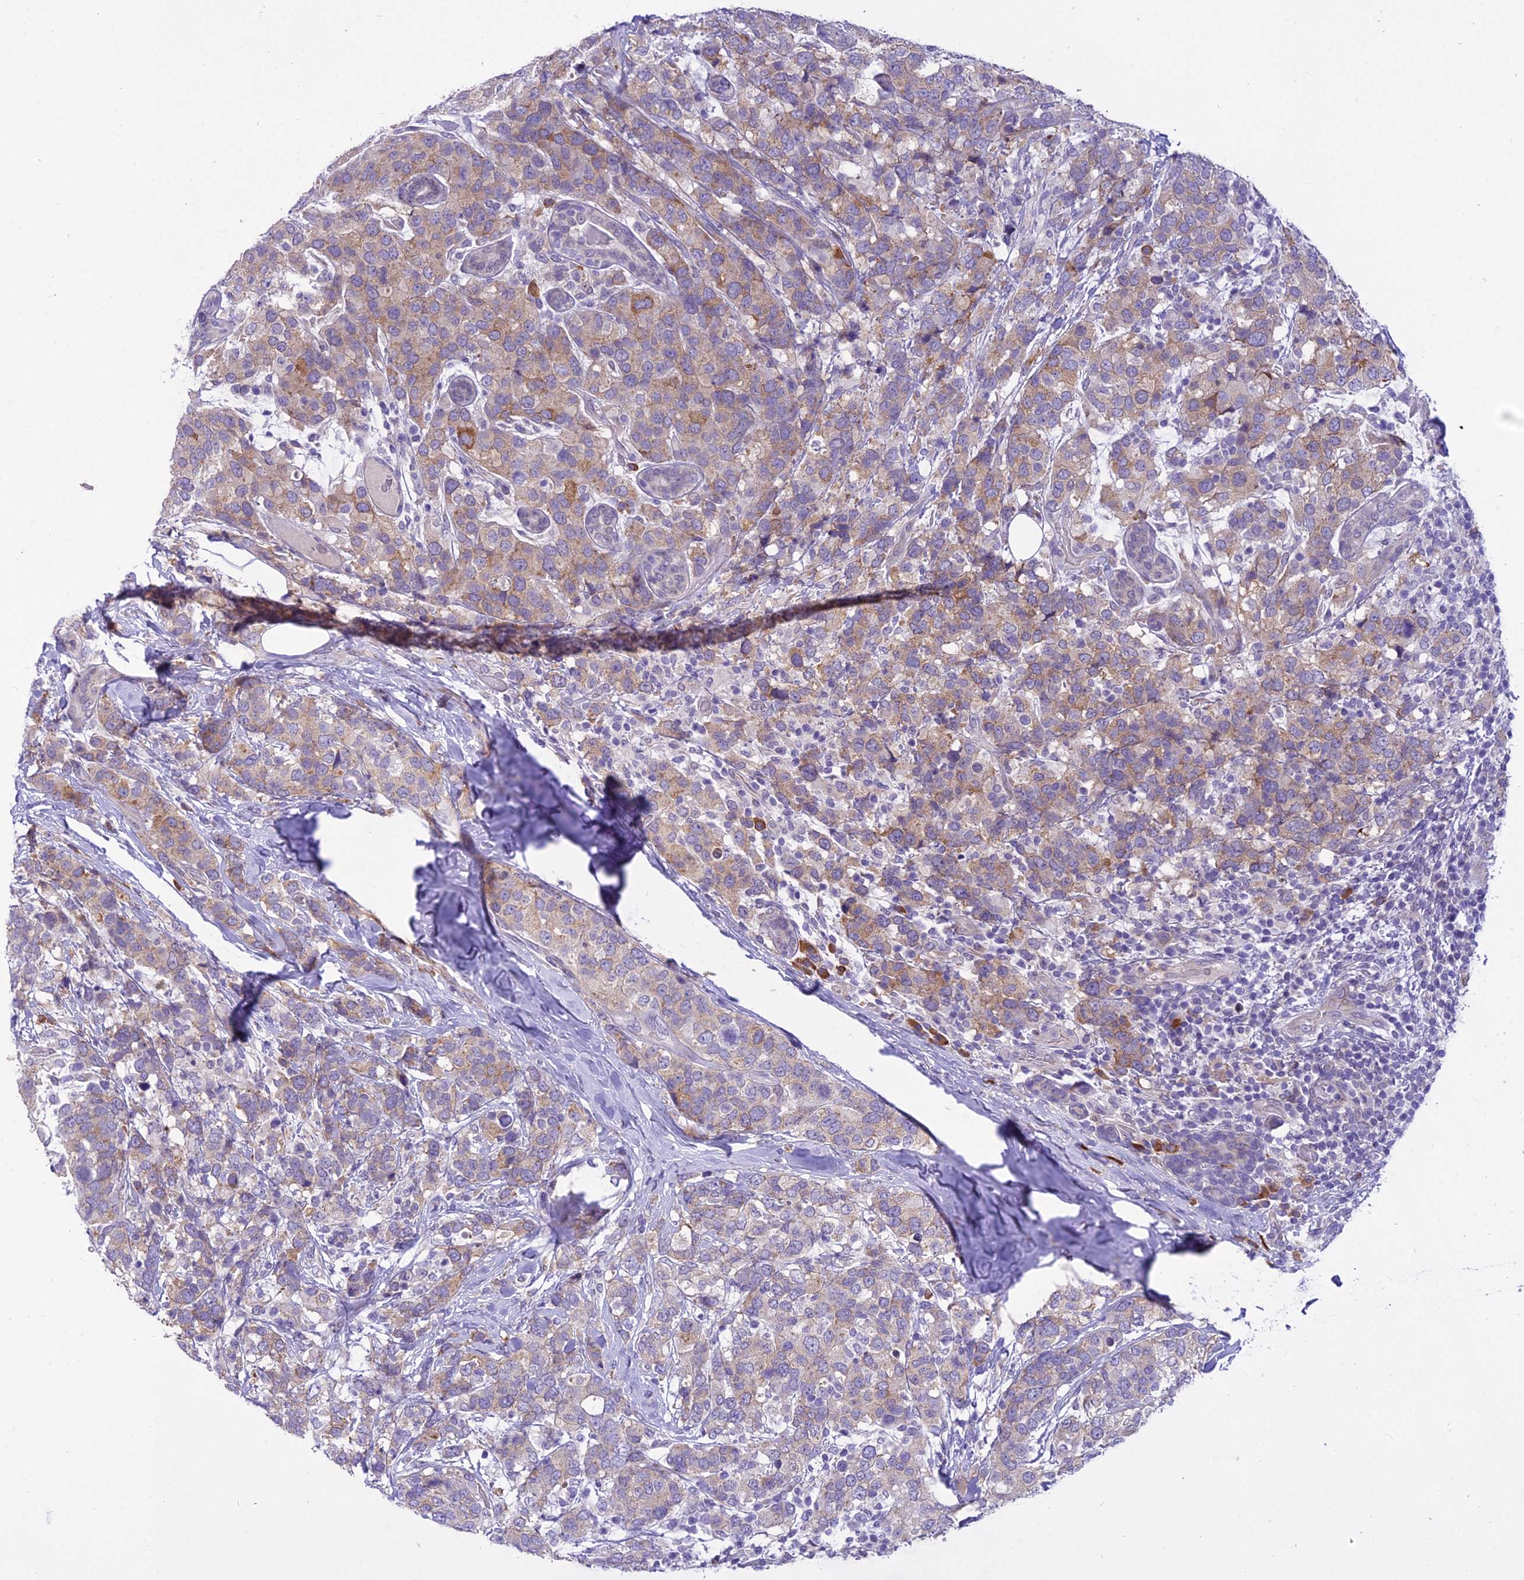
{"staining": {"intensity": "moderate", "quantity": "25%-75%", "location": "cytoplasmic/membranous"}, "tissue": "breast cancer", "cell_type": "Tumor cells", "image_type": "cancer", "snomed": [{"axis": "morphology", "description": "Lobular carcinoma"}, {"axis": "topography", "description": "Breast"}], "caption": "Breast cancer (lobular carcinoma) stained with a protein marker exhibits moderate staining in tumor cells.", "gene": "NEURL2", "patient": {"sex": "female", "age": 59}}